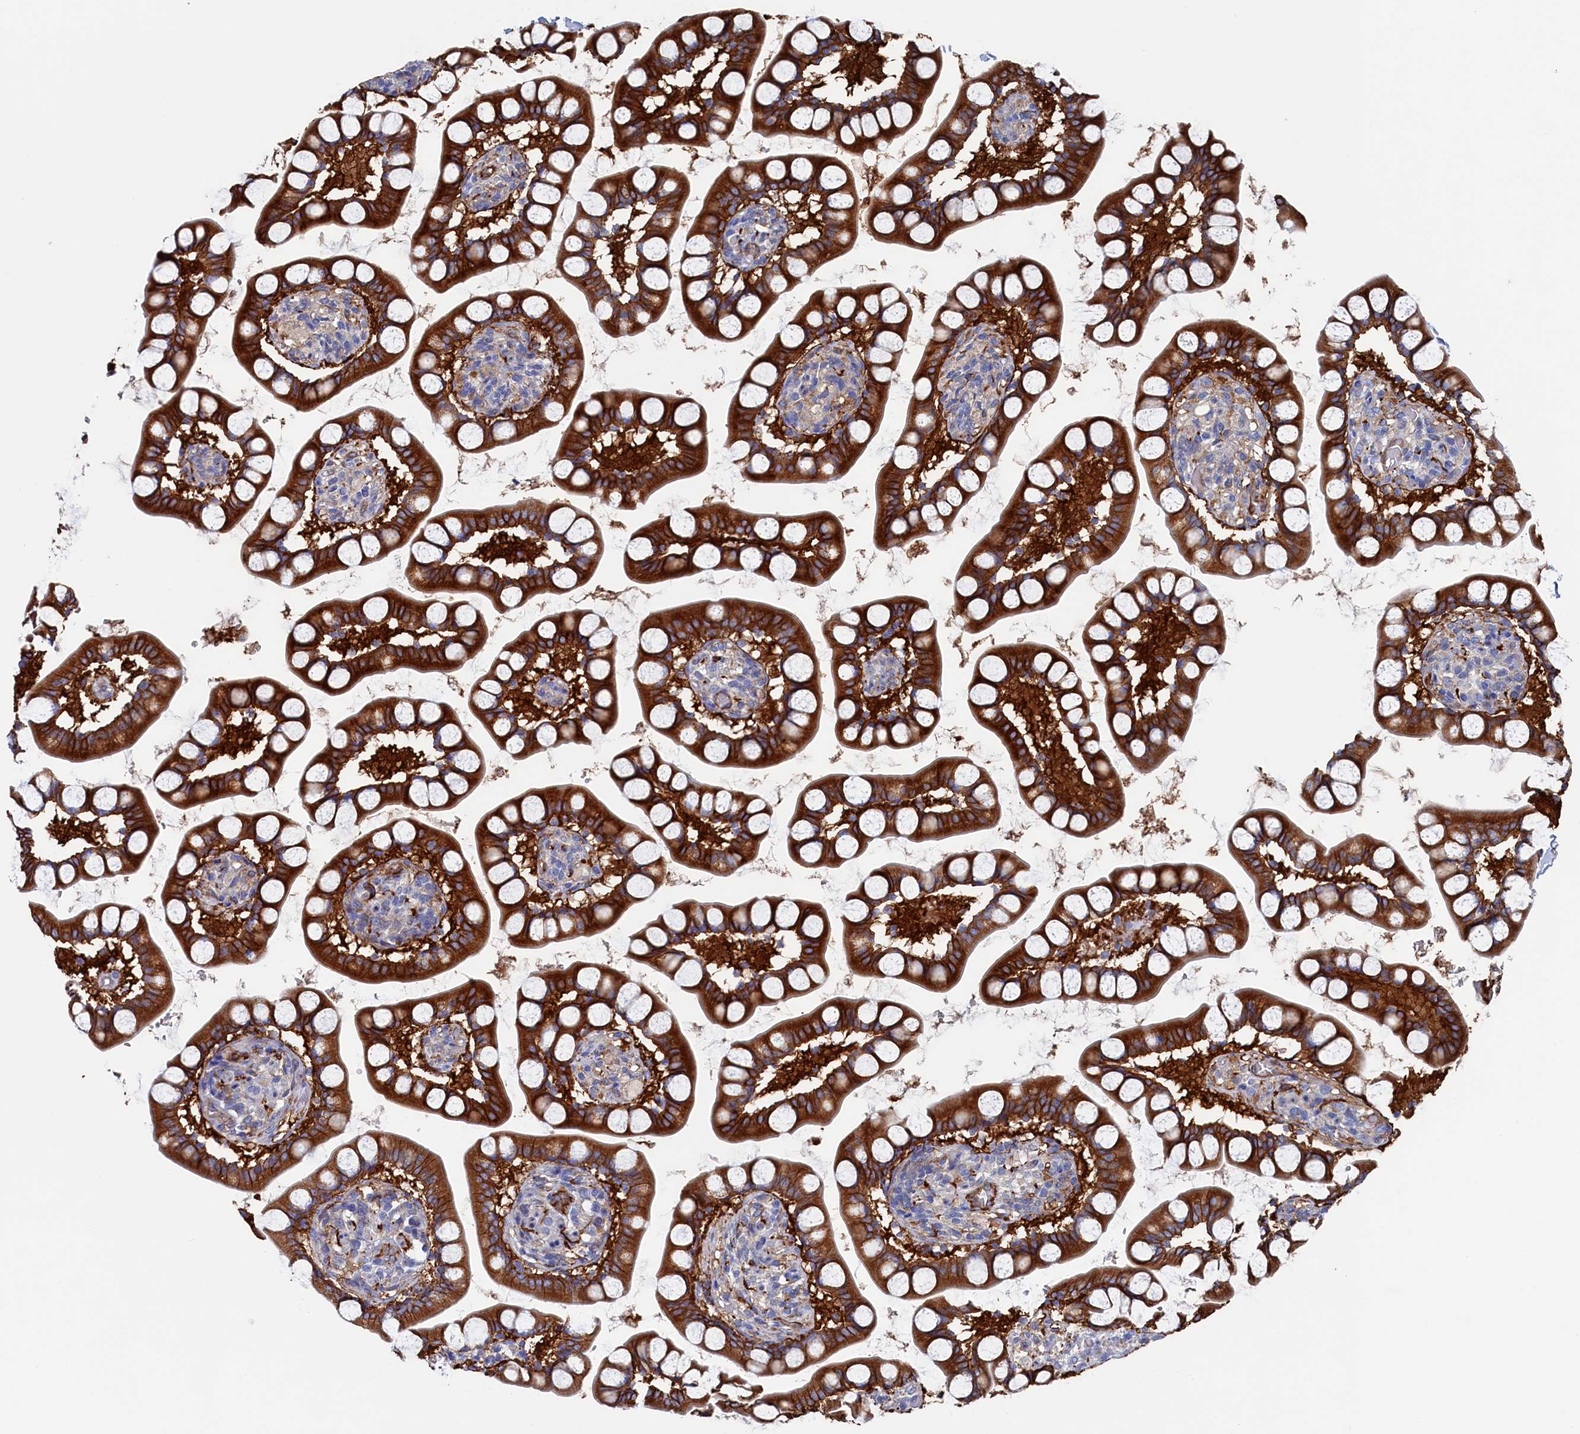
{"staining": {"intensity": "strong", "quantity": ">75%", "location": "cytoplasmic/membranous"}, "tissue": "small intestine", "cell_type": "Glandular cells", "image_type": "normal", "snomed": [{"axis": "morphology", "description": "Normal tissue, NOS"}, {"axis": "topography", "description": "Small intestine"}], "caption": "IHC of normal small intestine shows high levels of strong cytoplasmic/membranous expression in about >75% of glandular cells. (Brightfield microscopy of DAB IHC at high magnification).", "gene": "C12orf73", "patient": {"sex": "male", "age": 52}}